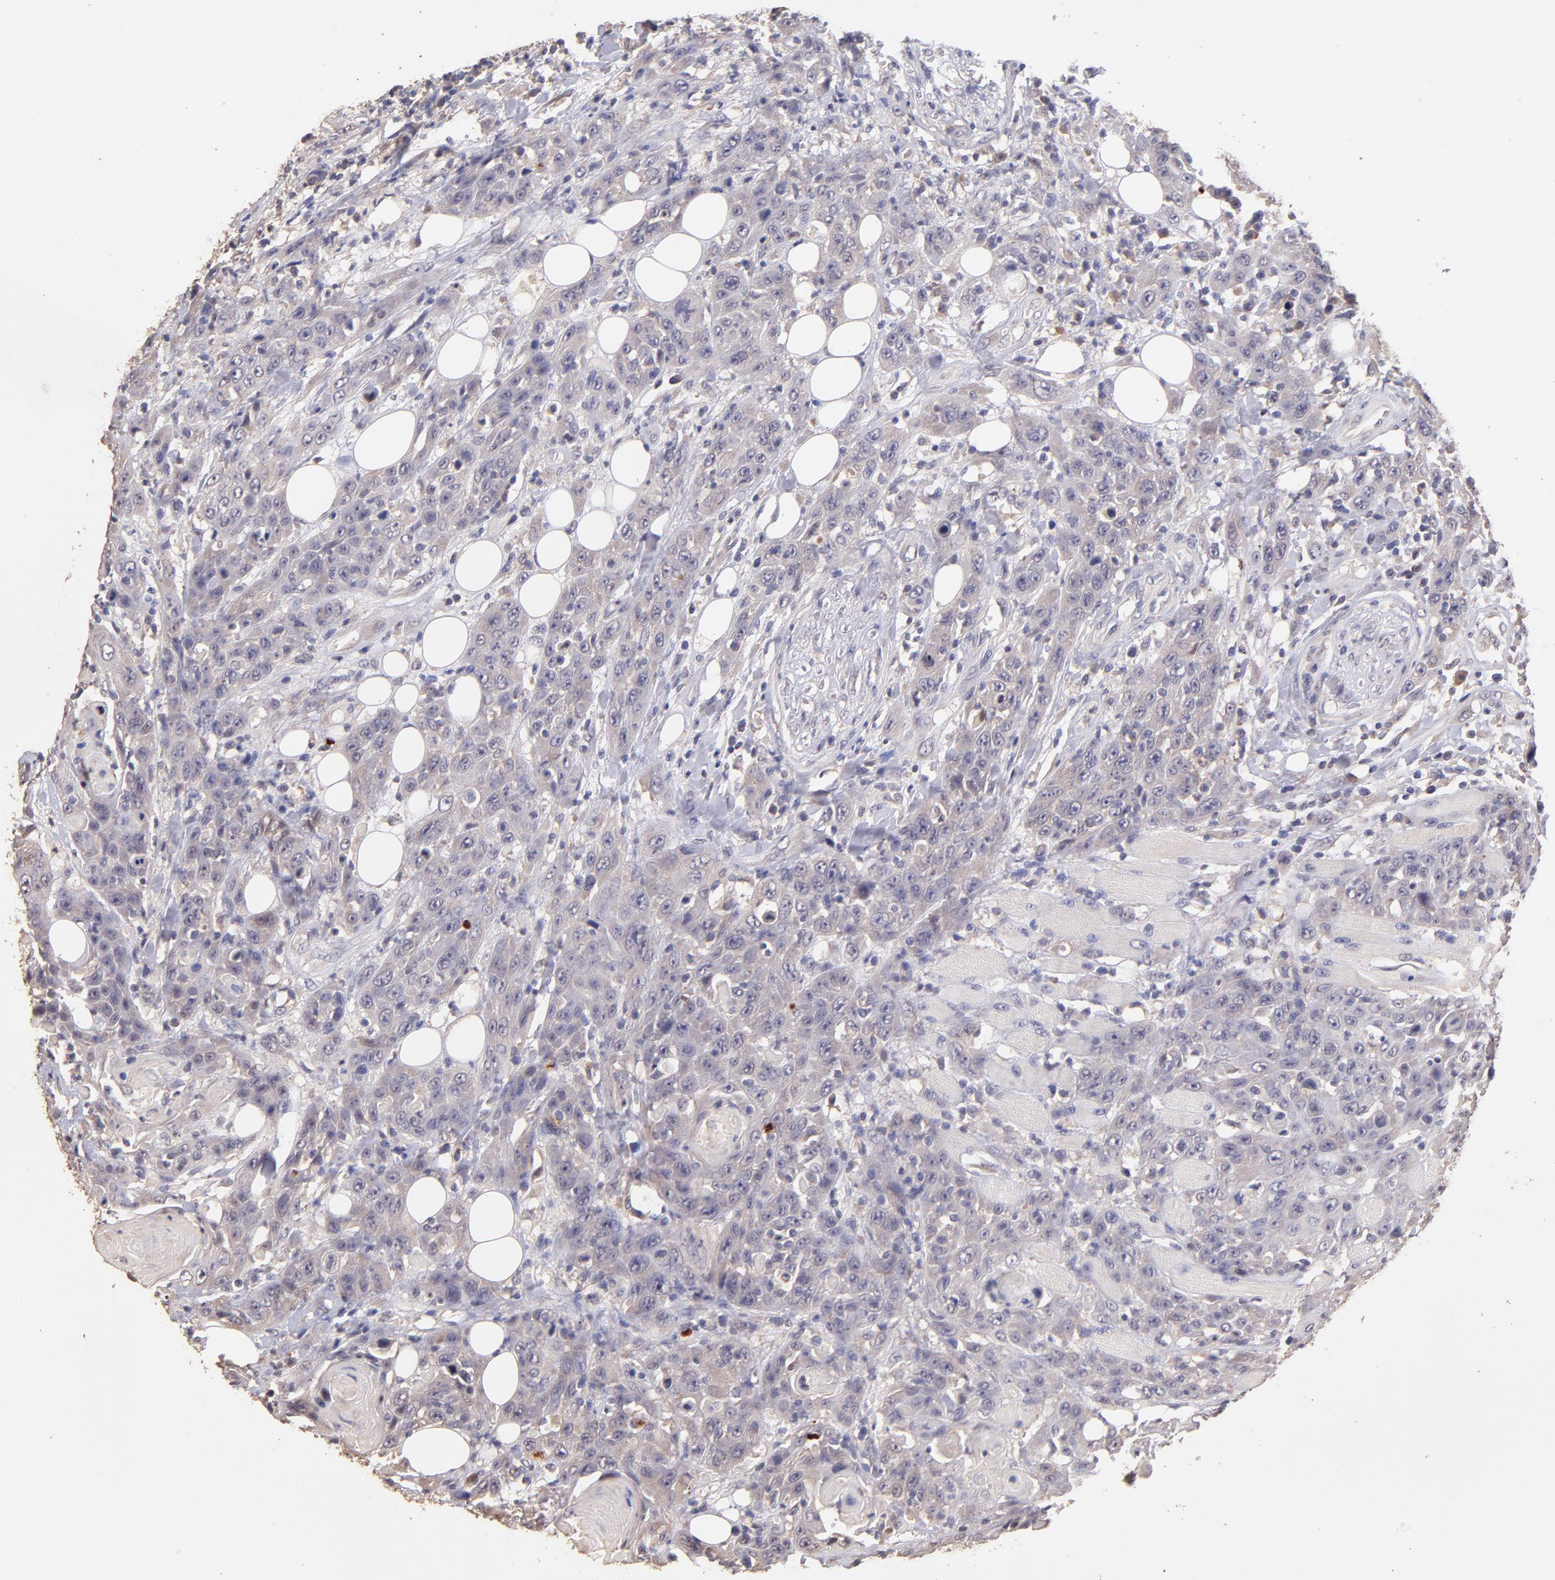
{"staining": {"intensity": "negative", "quantity": "none", "location": "none"}, "tissue": "head and neck cancer", "cell_type": "Tumor cells", "image_type": "cancer", "snomed": [{"axis": "morphology", "description": "Squamous cell carcinoma, NOS"}, {"axis": "topography", "description": "Head-Neck"}], "caption": "High magnification brightfield microscopy of head and neck cancer stained with DAB (brown) and counterstained with hematoxylin (blue): tumor cells show no significant expression.", "gene": "RNASEL", "patient": {"sex": "female", "age": 84}}